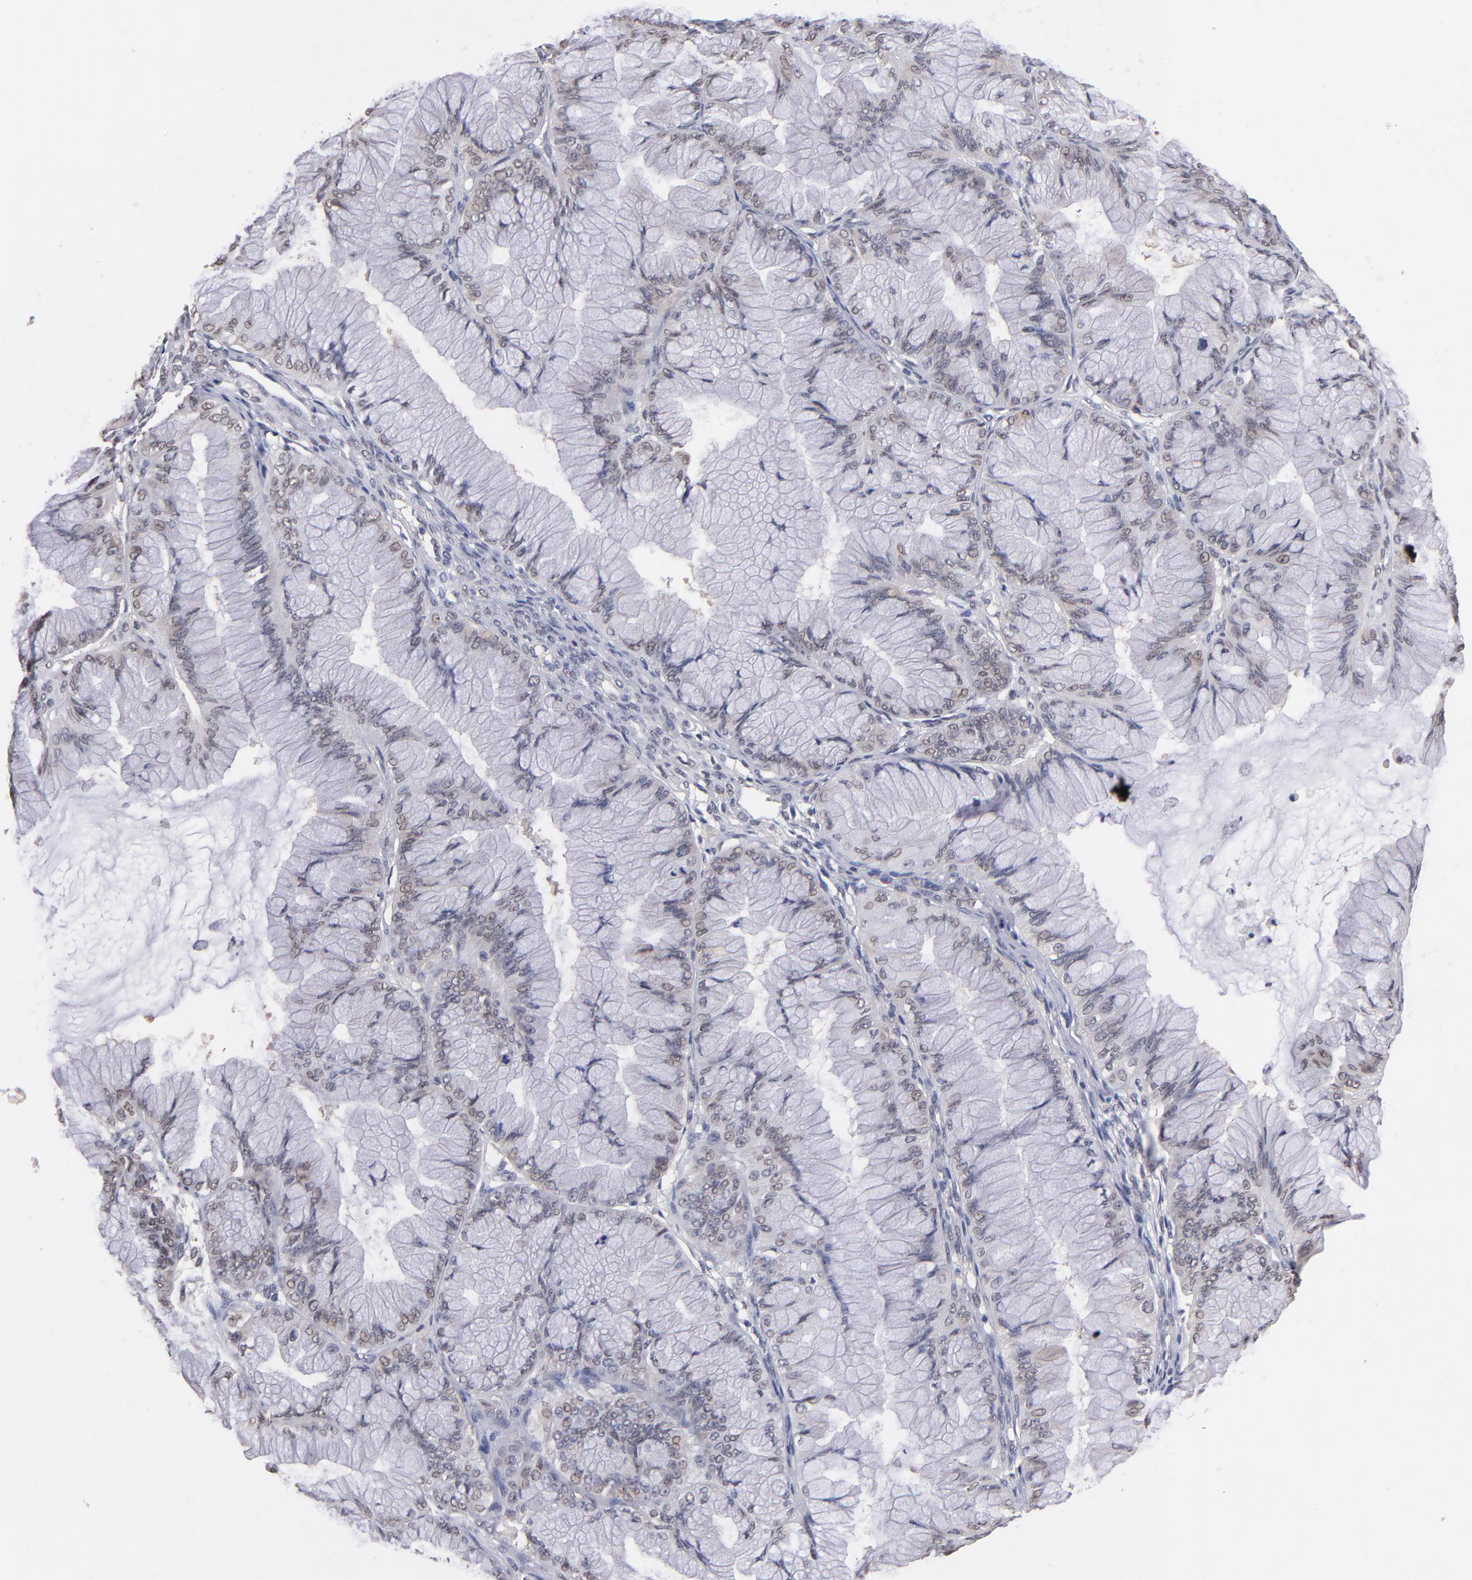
{"staining": {"intensity": "weak", "quantity": ">75%", "location": "nuclear"}, "tissue": "ovarian cancer", "cell_type": "Tumor cells", "image_type": "cancer", "snomed": [{"axis": "morphology", "description": "Cystadenocarcinoma, mucinous, NOS"}, {"axis": "topography", "description": "Ovary"}], "caption": "DAB (3,3'-diaminobenzidine) immunohistochemical staining of ovarian cancer exhibits weak nuclear protein expression in about >75% of tumor cells. The staining was performed using DAB, with brown indicating positive protein expression. Nuclei are stained blue with hematoxylin.", "gene": "PSMD10", "patient": {"sex": "female", "age": 63}}